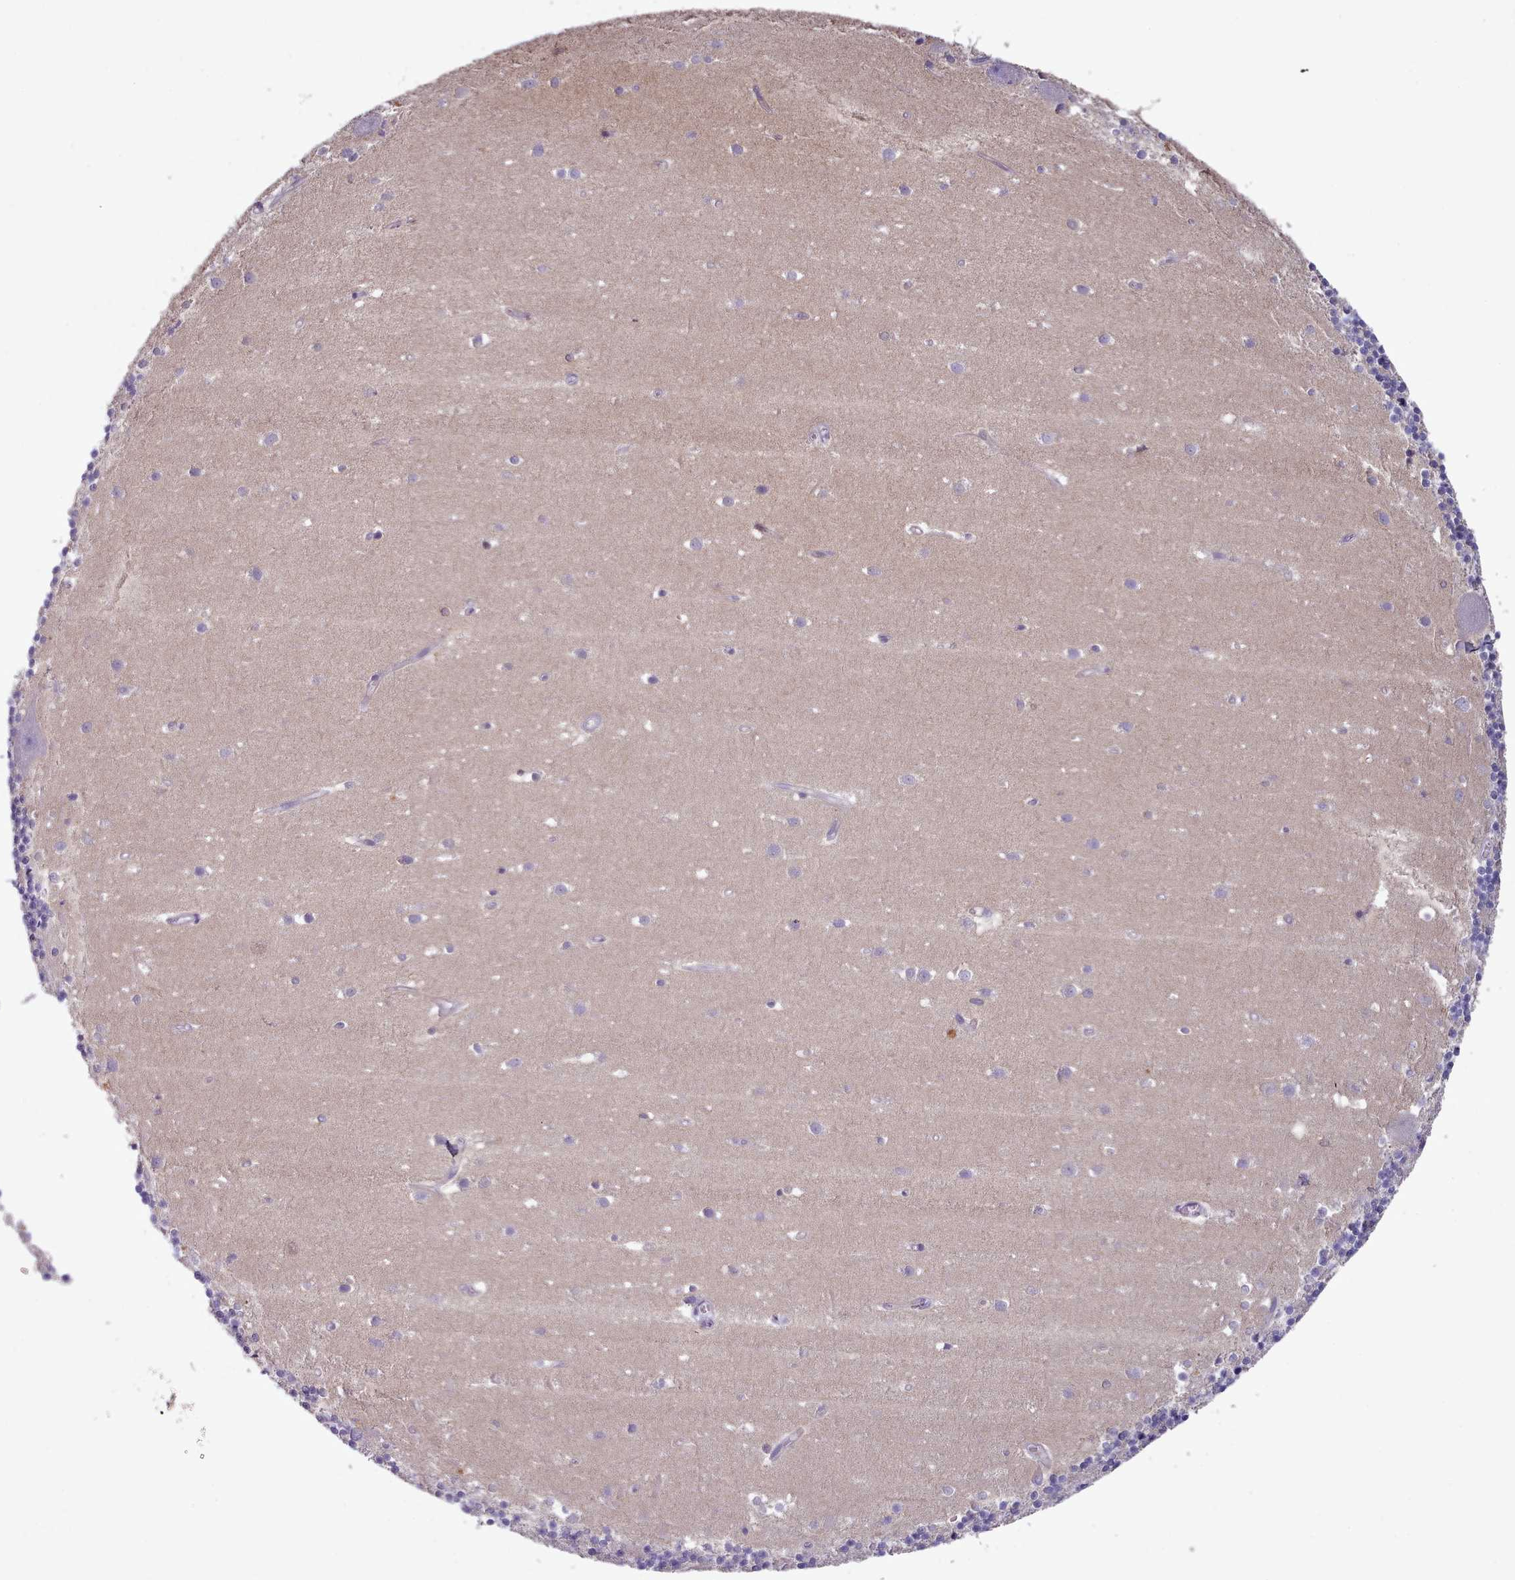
{"staining": {"intensity": "negative", "quantity": "none", "location": "none"}, "tissue": "cerebellum", "cell_type": "Cells in granular layer", "image_type": "normal", "snomed": [{"axis": "morphology", "description": "Normal tissue, NOS"}, {"axis": "topography", "description": "Cerebellum"}], "caption": "Histopathology image shows no protein expression in cells in granular layer of normal cerebellum.", "gene": "RAC1", "patient": {"sex": "male", "age": 54}}